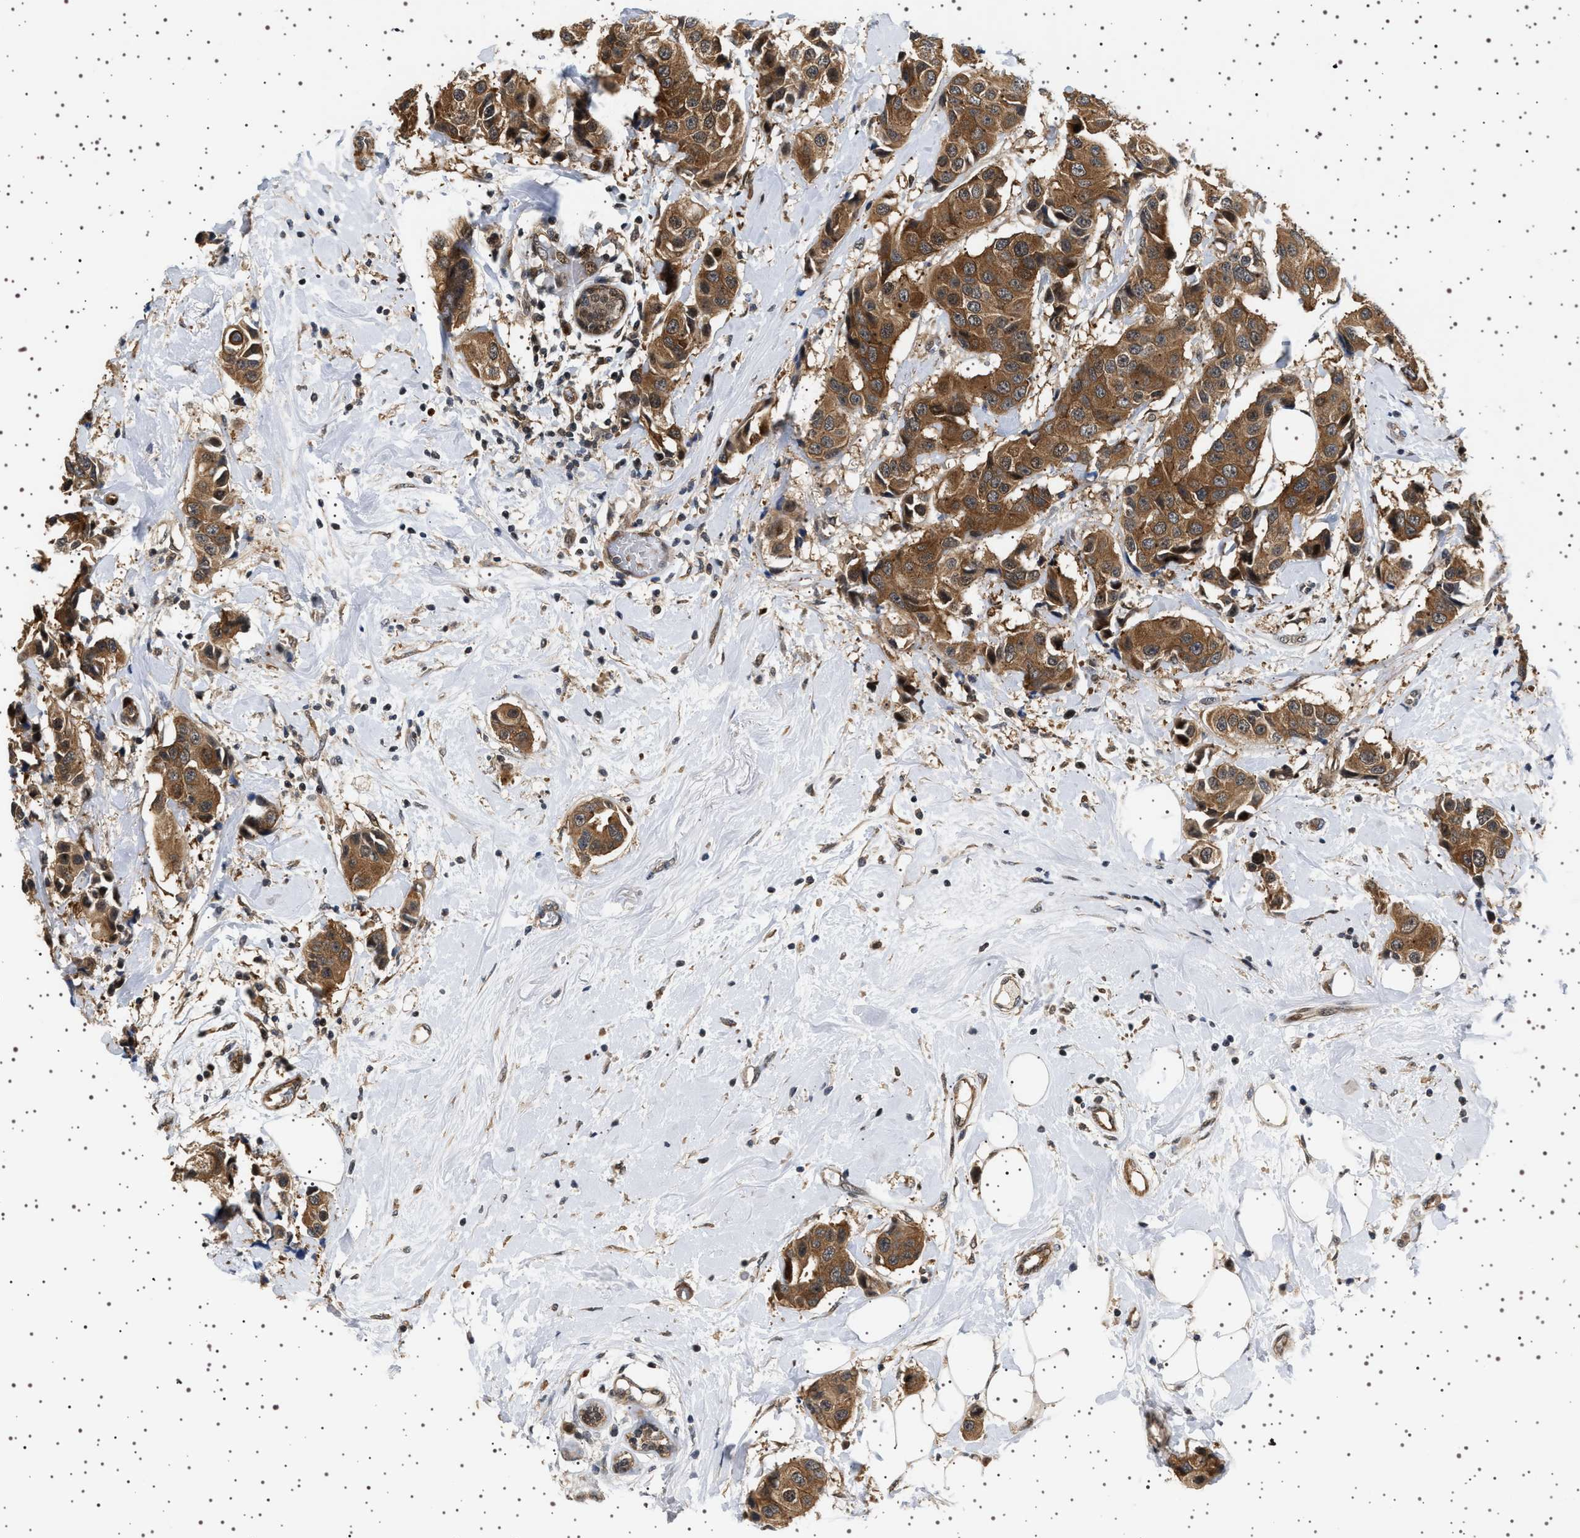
{"staining": {"intensity": "moderate", "quantity": ">75%", "location": "cytoplasmic/membranous"}, "tissue": "breast cancer", "cell_type": "Tumor cells", "image_type": "cancer", "snomed": [{"axis": "morphology", "description": "Normal tissue, NOS"}, {"axis": "morphology", "description": "Duct carcinoma"}, {"axis": "topography", "description": "Breast"}], "caption": "Protein staining shows moderate cytoplasmic/membranous staining in about >75% of tumor cells in breast intraductal carcinoma. The protein is stained brown, and the nuclei are stained in blue (DAB (3,3'-diaminobenzidine) IHC with brightfield microscopy, high magnification).", "gene": "BAG3", "patient": {"sex": "female", "age": 39}}